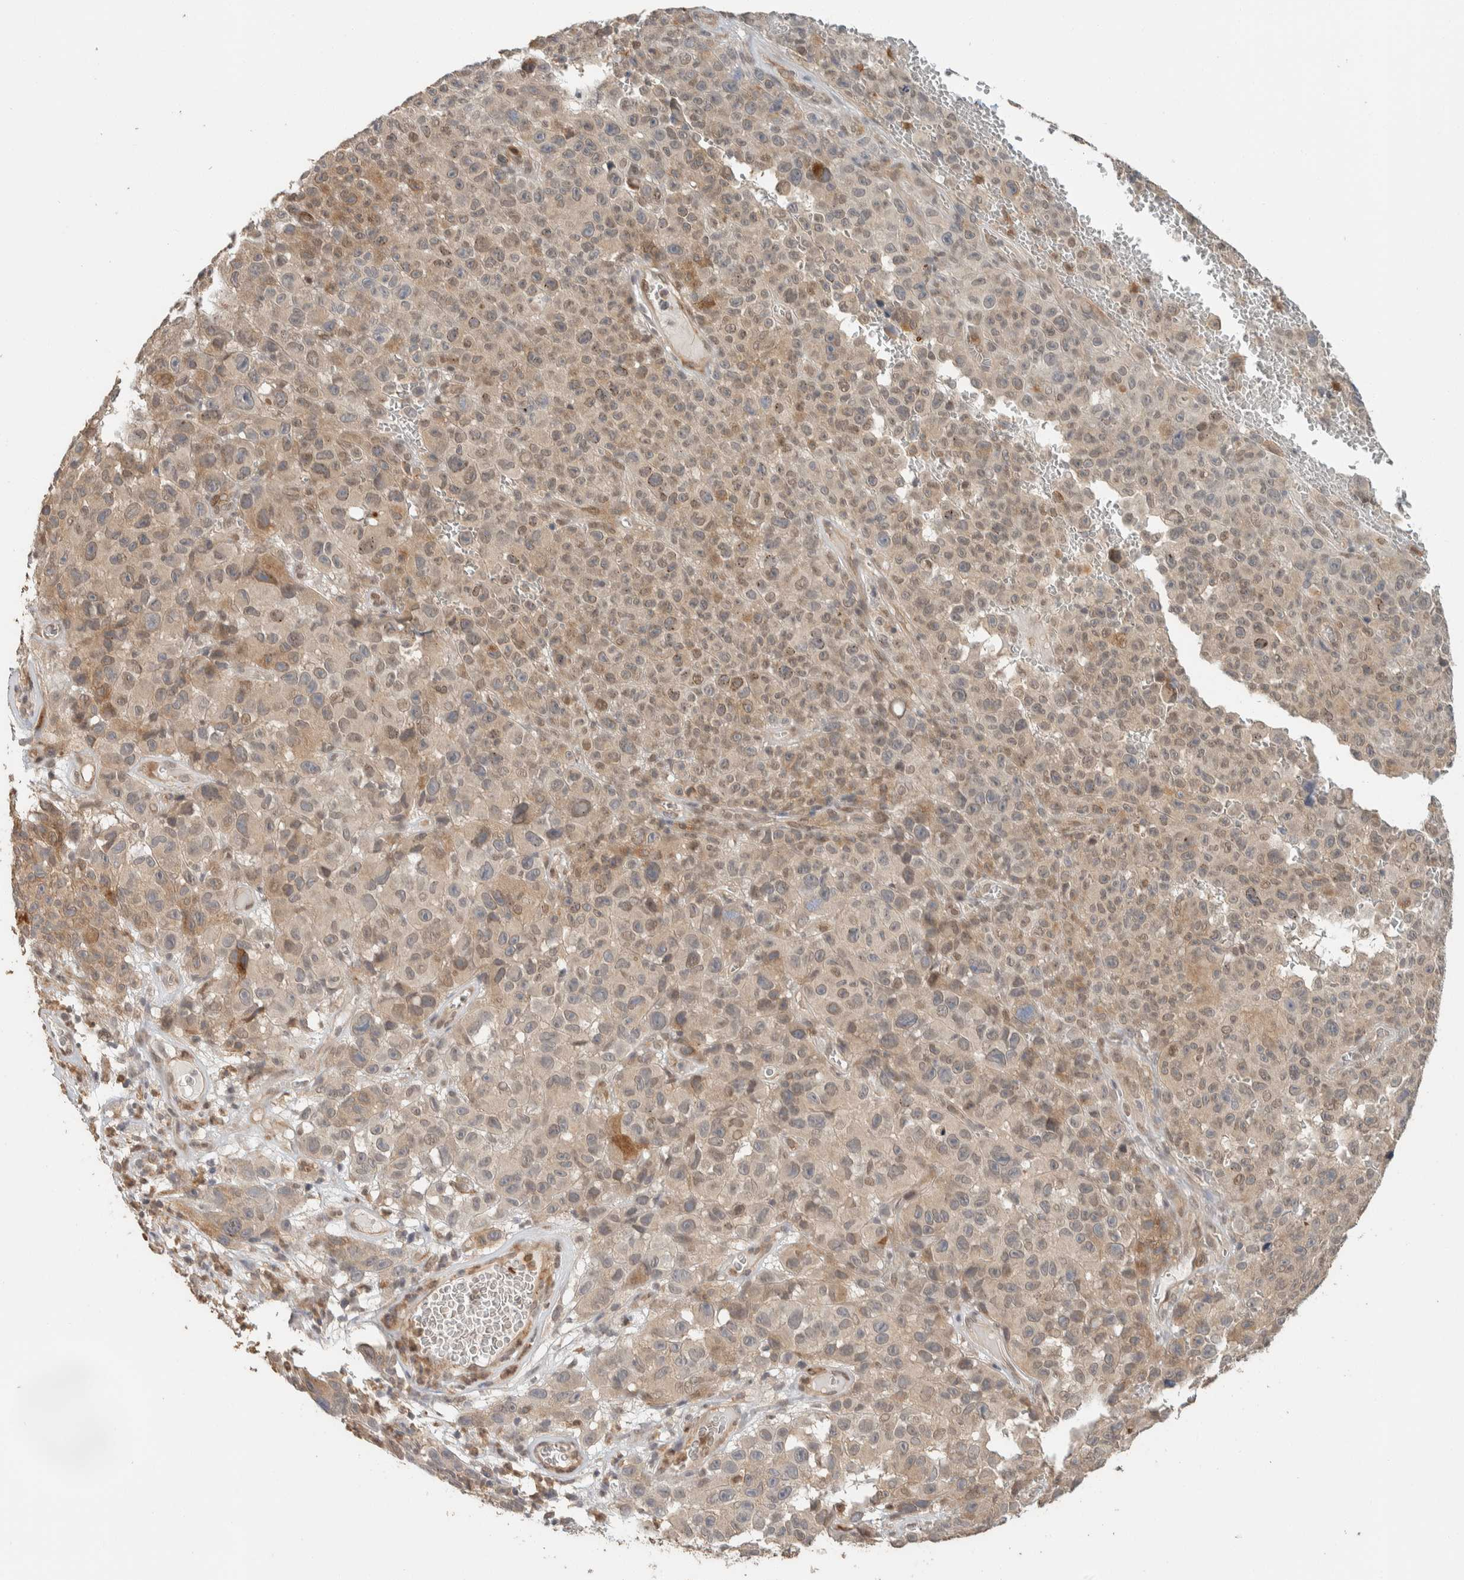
{"staining": {"intensity": "weak", "quantity": ">75%", "location": "cytoplasmic/membranous,nuclear"}, "tissue": "melanoma", "cell_type": "Tumor cells", "image_type": "cancer", "snomed": [{"axis": "morphology", "description": "Malignant melanoma, NOS"}, {"axis": "topography", "description": "Skin"}], "caption": "Weak cytoplasmic/membranous and nuclear positivity for a protein is seen in approximately >75% of tumor cells of malignant melanoma using immunohistochemistry (IHC).", "gene": "ZBTB2", "patient": {"sex": "female", "age": 82}}